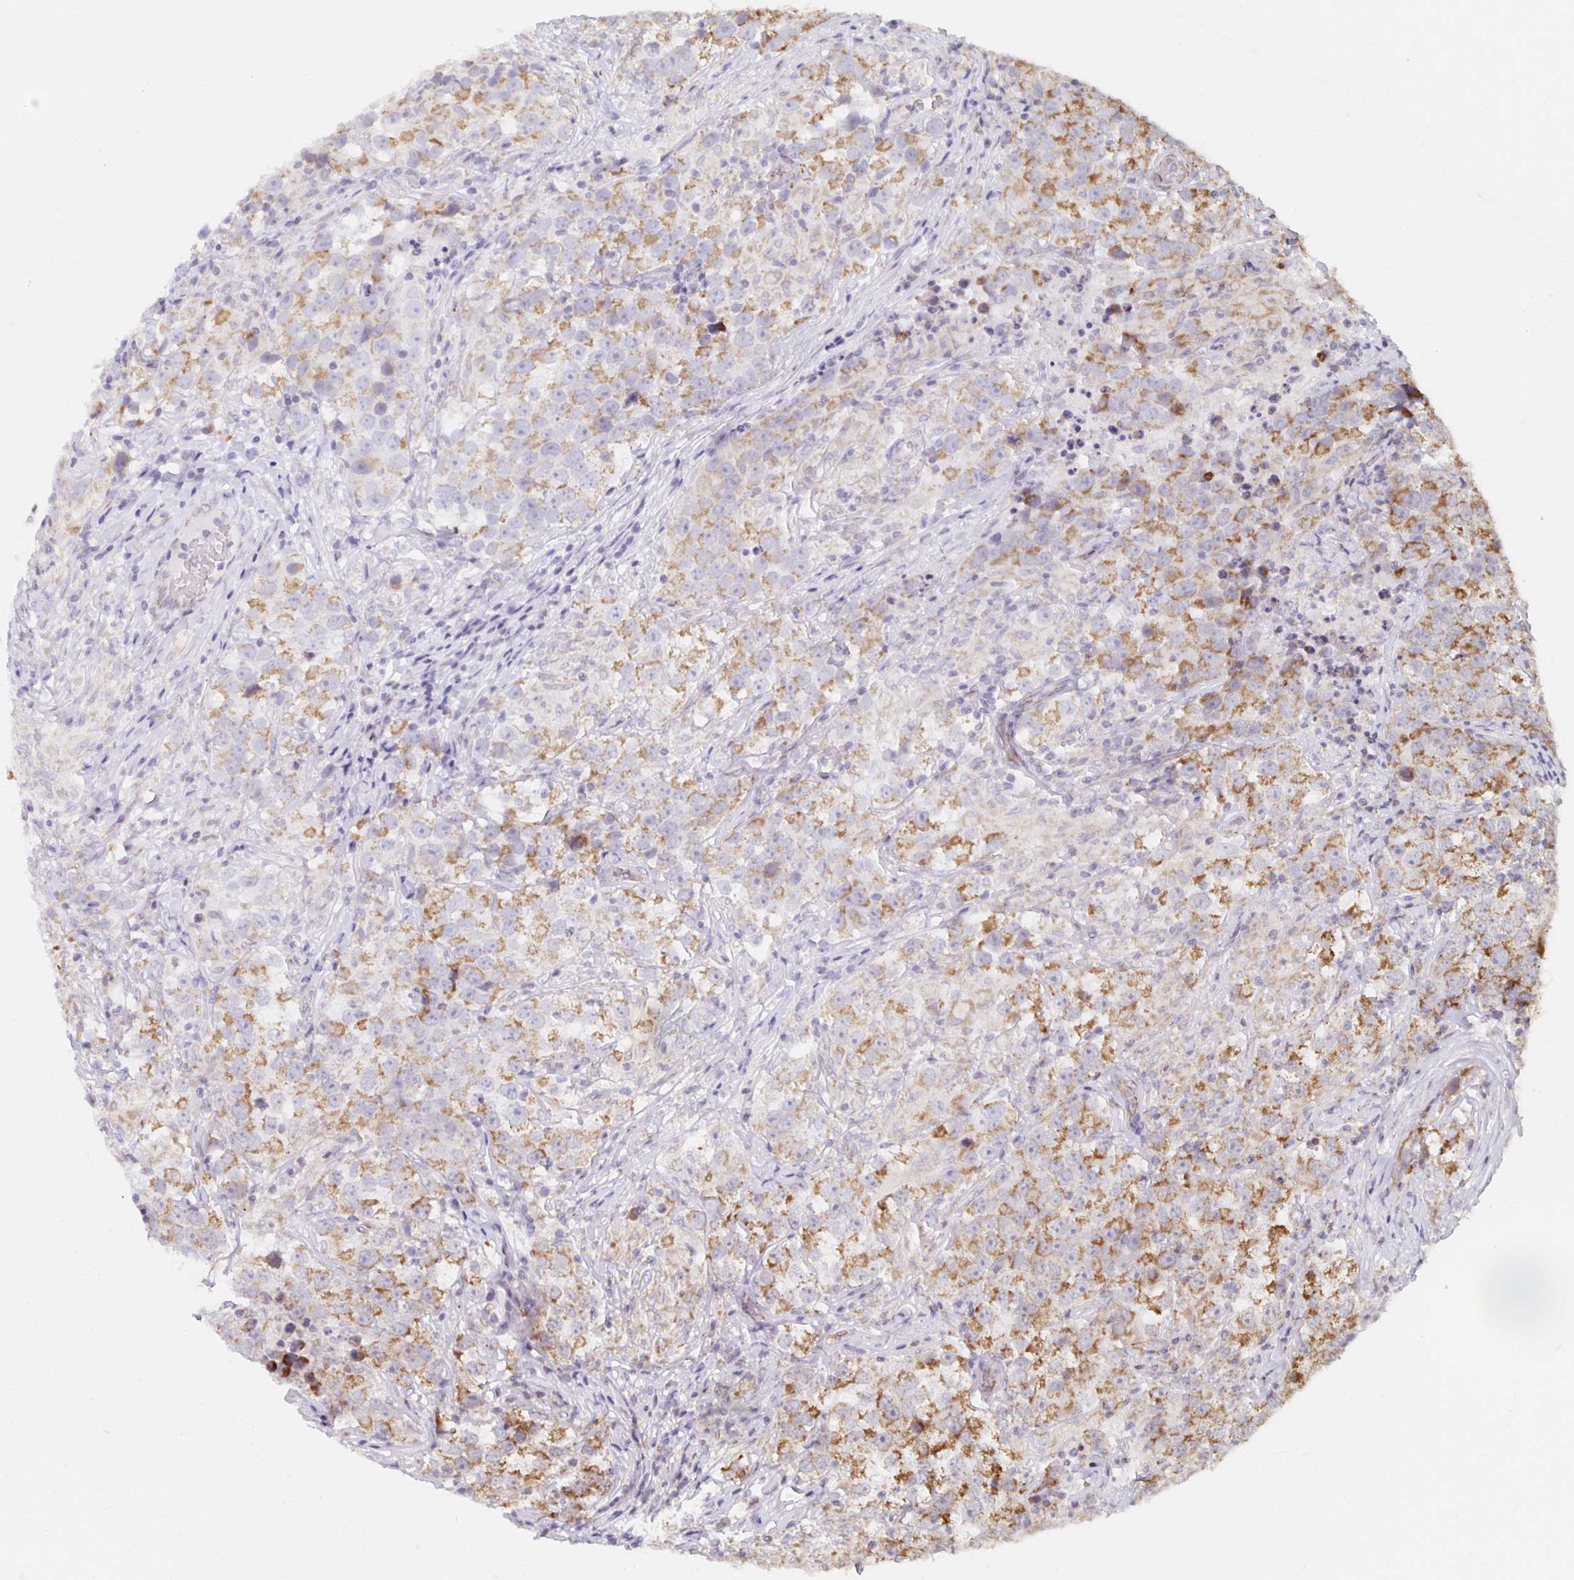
{"staining": {"intensity": "moderate", "quantity": ">75%", "location": "cytoplasmic/membranous"}, "tissue": "testis cancer", "cell_type": "Tumor cells", "image_type": "cancer", "snomed": [{"axis": "morphology", "description": "Seminoma, NOS"}, {"axis": "topography", "description": "Testis"}], "caption": "Testis seminoma was stained to show a protein in brown. There is medium levels of moderate cytoplasmic/membranous positivity in approximately >75% of tumor cells. (DAB (3,3'-diaminobenzidine) = brown stain, brightfield microscopy at high magnification).", "gene": "MRPL28", "patient": {"sex": "male", "age": 46}}